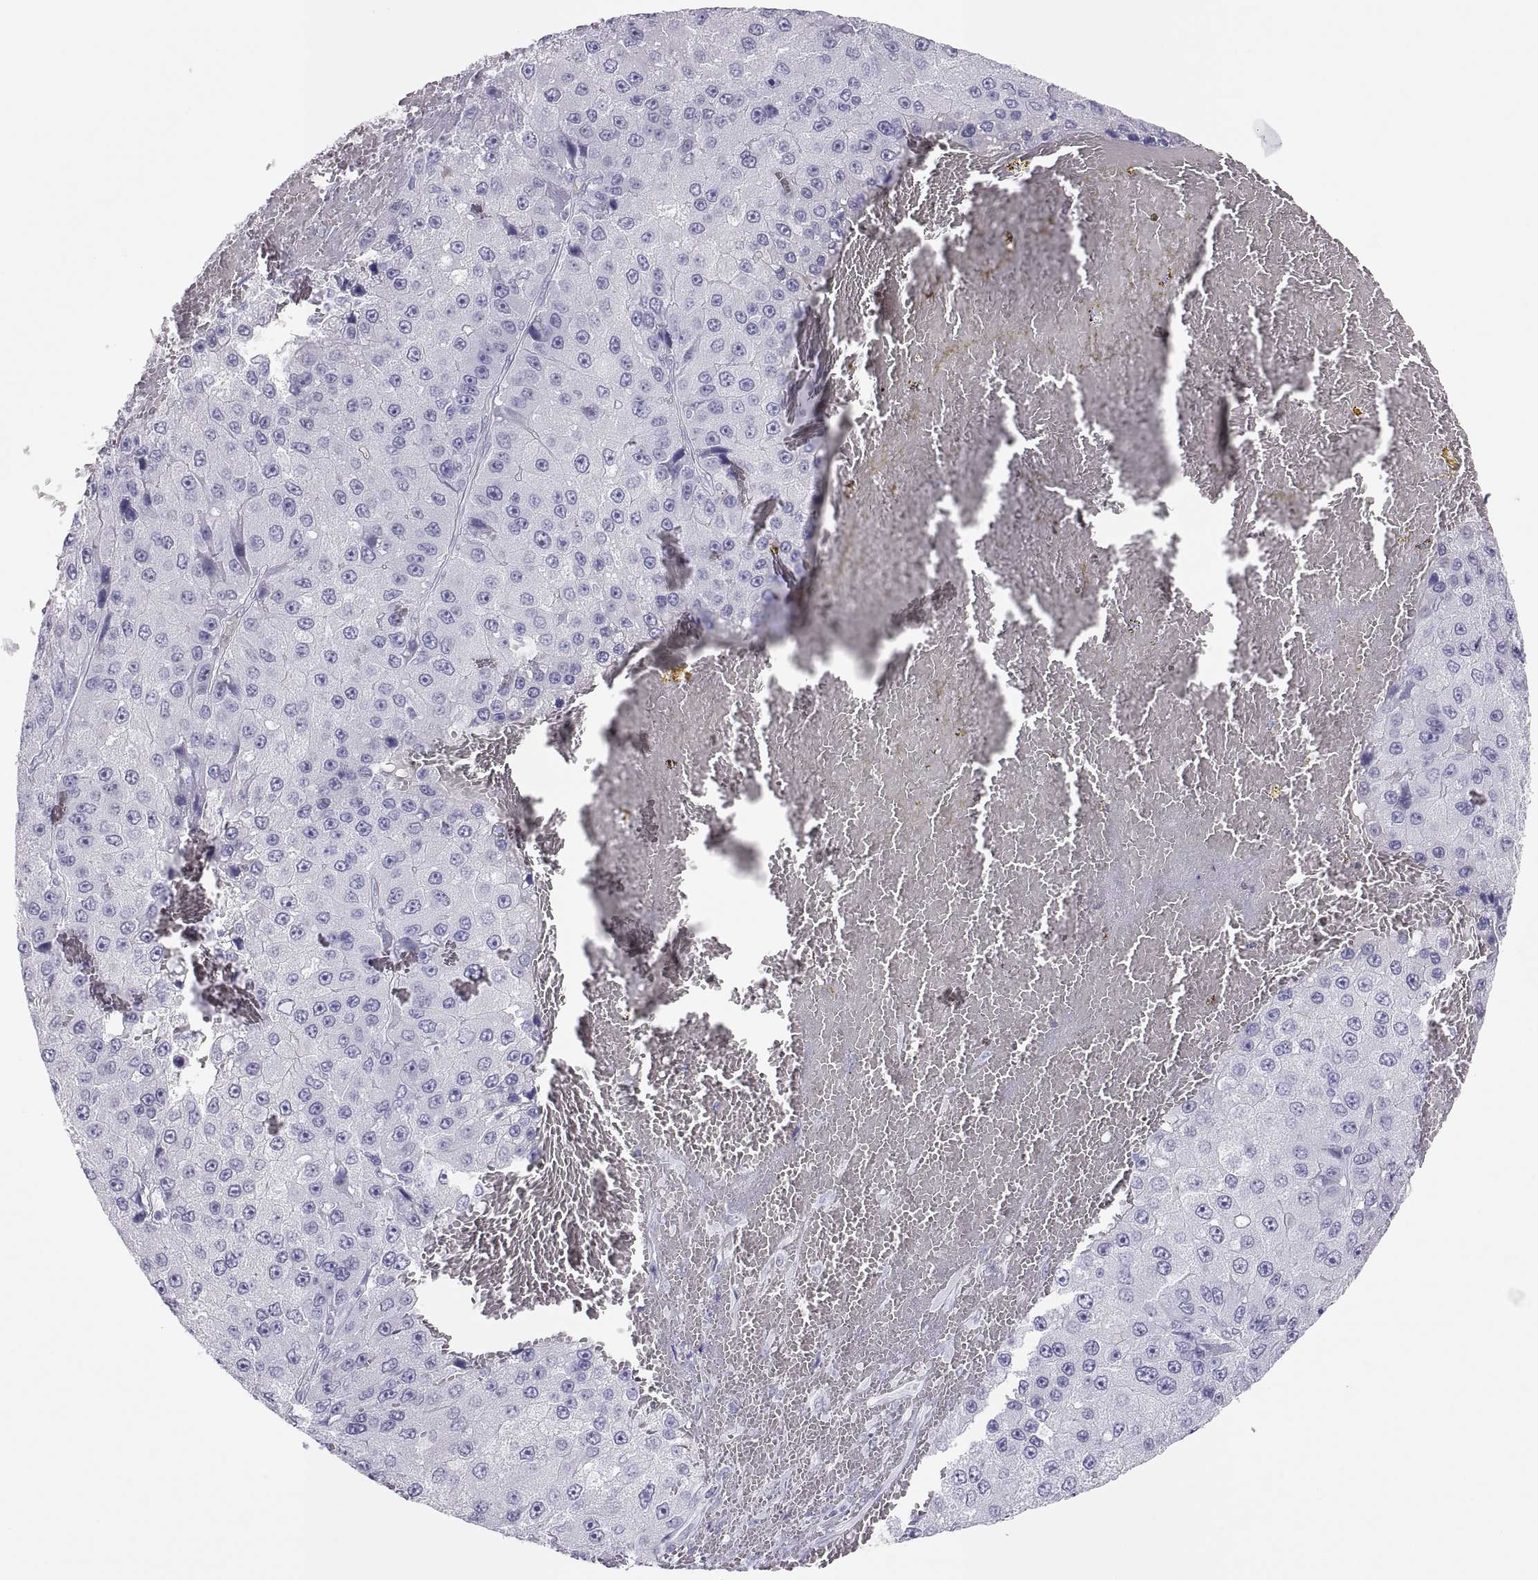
{"staining": {"intensity": "negative", "quantity": "none", "location": "none"}, "tissue": "liver cancer", "cell_type": "Tumor cells", "image_type": "cancer", "snomed": [{"axis": "morphology", "description": "Carcinoma, Hepatocellular, NOS"}, {"axis": "topography", "description": "Liver"}], "caption": "This is a micrograph of immunohistochemistry (IHC) staining of hepatocellular carcinoma (liver), which shows no positivity in tumor cells. (DAB immunohistochemistry with hematoxylin counter stain).", "gene": "SEMG1", "patient": {"sex": "female", "age": 73}}